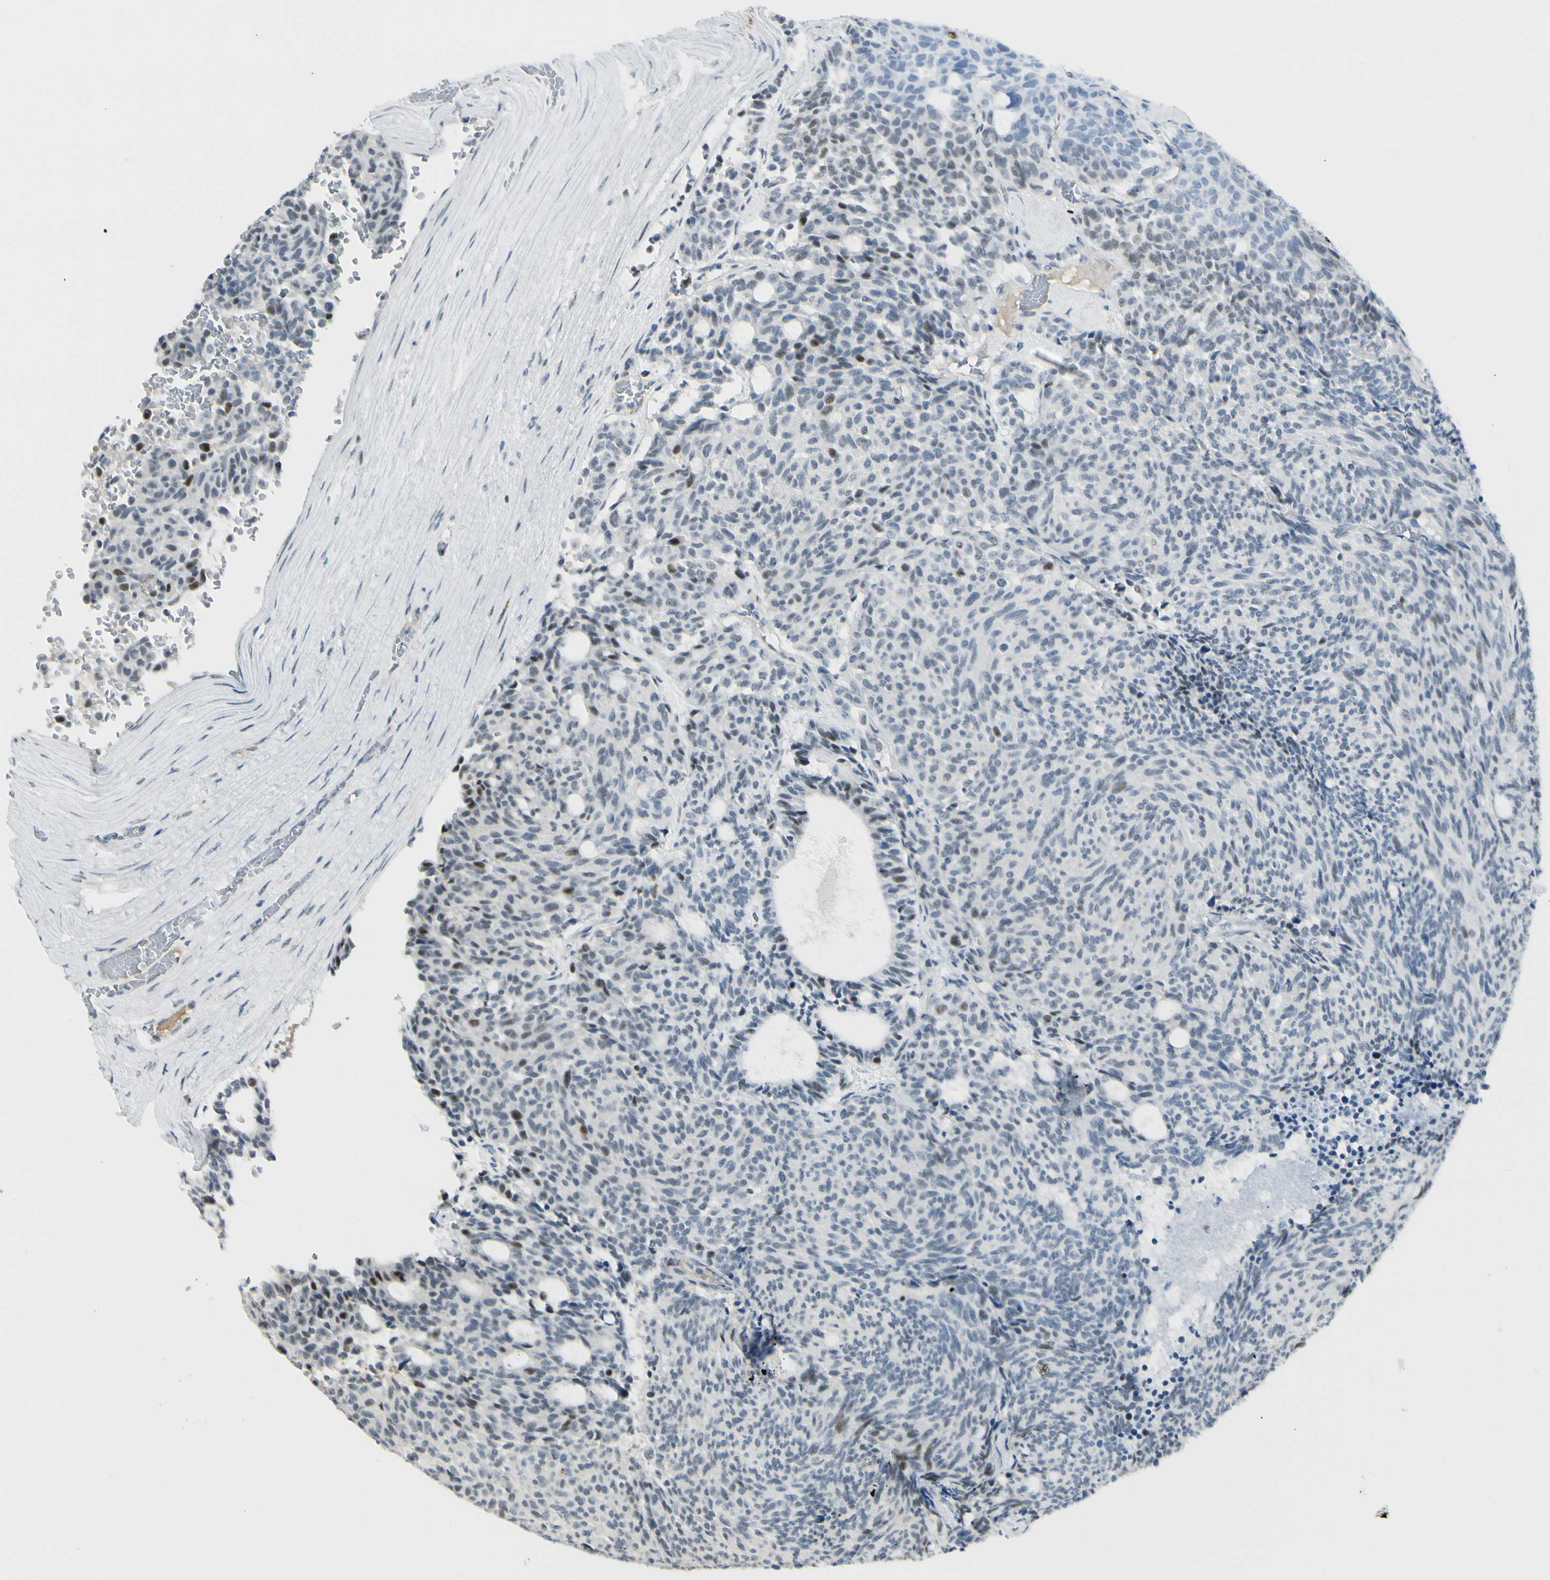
{"staining": {"intensity": "moderate", "quantity": "<25%", "location": "nuclear"}, "tissue": "carcinoid", "cell_type": "Tumor cells", "image_type": "cancer", "snomed": [{"axis": "morphology", "description": "Carcinoid, malignant, NOS"}, {"axis": "topography", "description": "Pancreas"}], "caption": "The photomicrograph demonstrates a brown stain indicating the presence of a protein in the nuclear of tumor cells in carcinoid. (DAB IHC, brown staining for protein, blue staining for nuclei).", "gene": "B4GALNT1", "patient": {"sex": "female", "age": 54}}